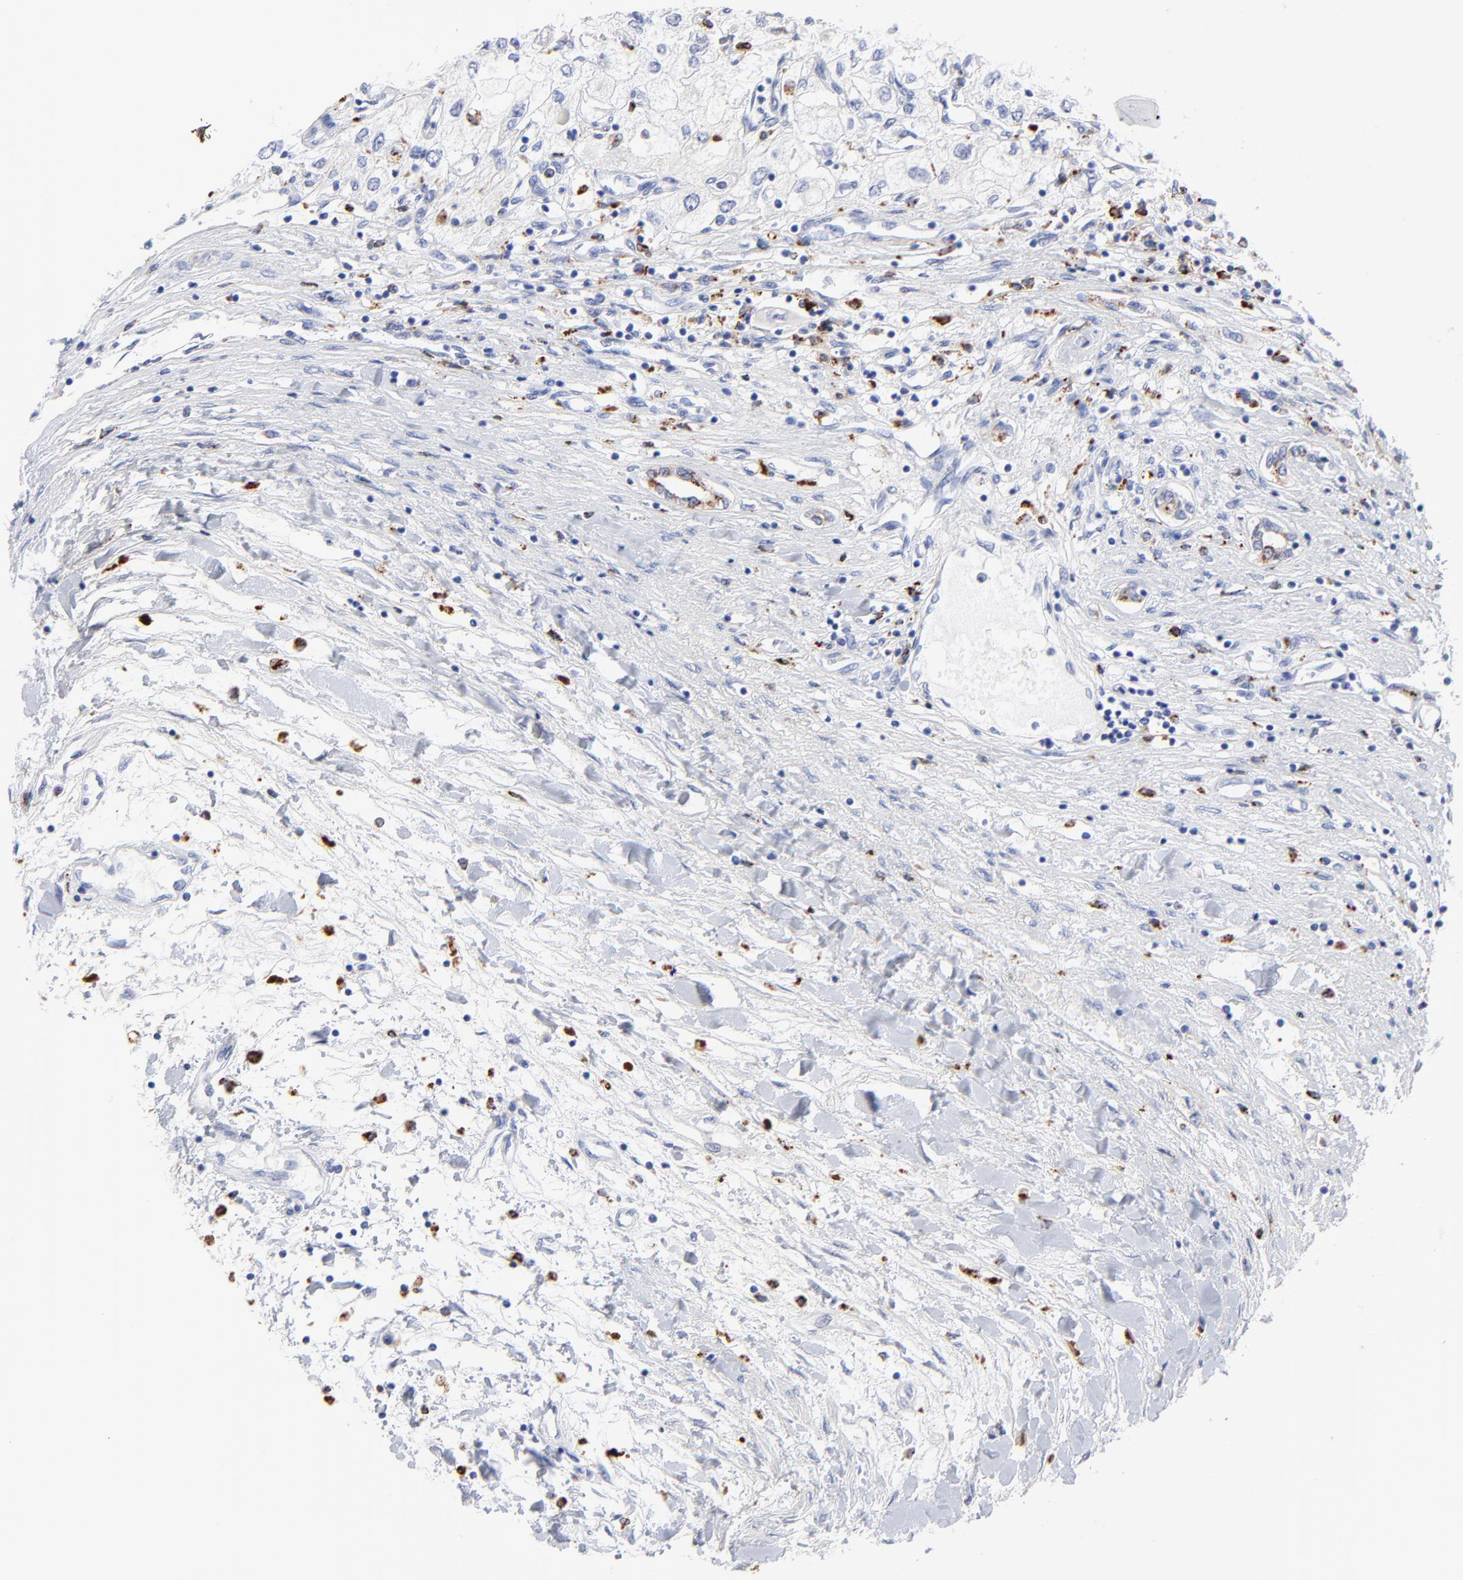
{"staining": {"intensity": "negative", "quantity": "none", "location": "none"}, "tissue": "renal cancer", "cell_type": "Tumor cells", "image_type": "cancer", "snomed": [{"axis": "morphology", "description": "Adenocarcinoma, NOS"}, {"axis": "topography", "description": "Kidney"}], "caption": "DAB (3,3'-diaminobenzidine) immunohistochemical staining of renal cancer (adenocarcinoma) displays no significant positivity in tumor cells.", "gene": "CPVL", "patient": {"sex": "male", "age": 57}}